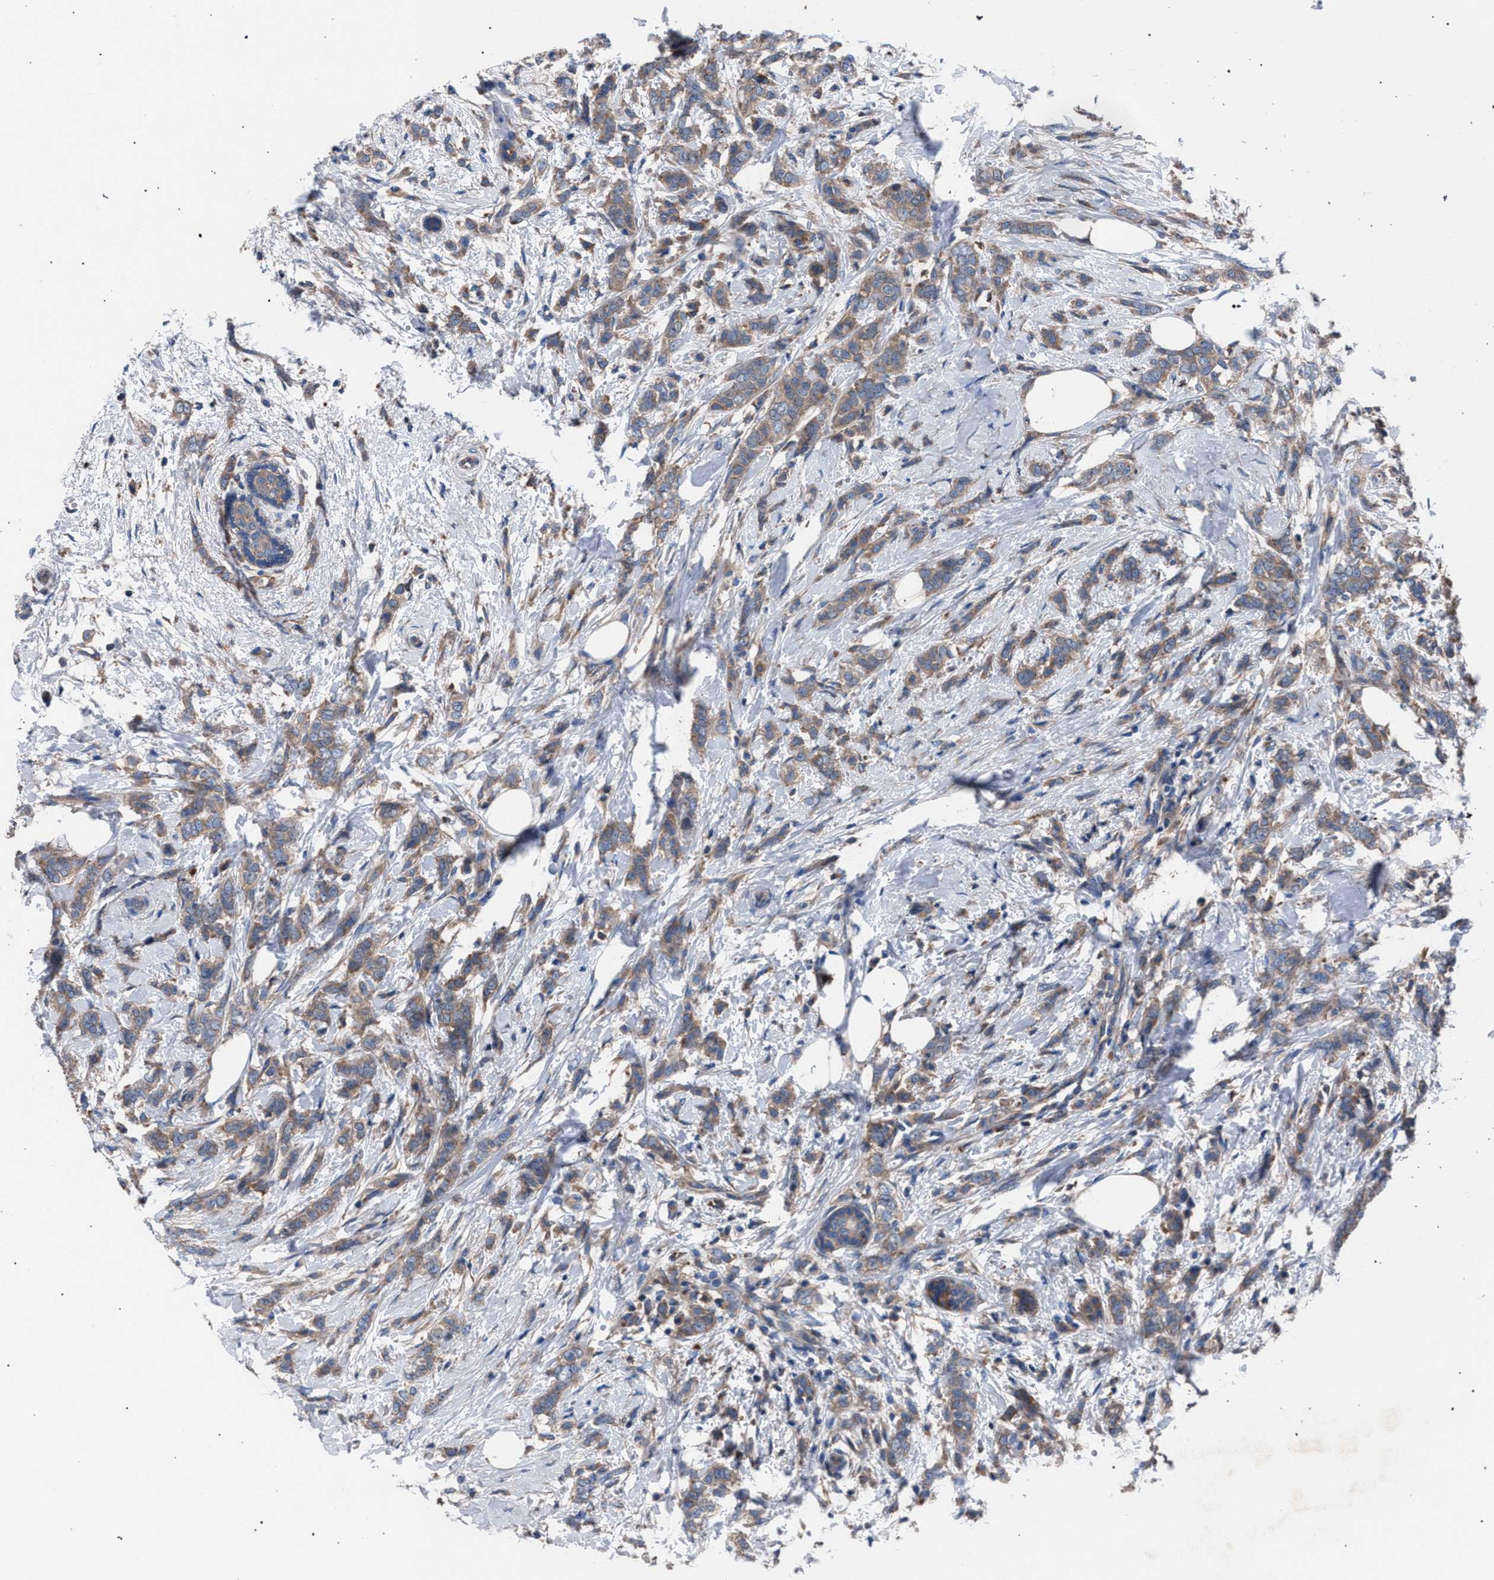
{"staining": {"intensity": "moderate", "quantity": ">75%", "location": "cytoplasmic/membranous"}, "tissue": "breast cancer", "cell_type": "Tumor cells", "image_type": "cancer", "snomed": [{"axis": "morphology", "description": "Lobular carcinoma, in situ"}, {"axis": "morphology", "description": "Lobular carcinoma"}, {"axis": "topography", "description": "Breast"}], "caption": "Immunohistochemistry (DAB (3,3'-diaminobenzidine)) staining of human breast cancer (lobular carcinoma in situ) displays moderate cytoplasmic/membranous protein staining in about >75% of tumor cells. The staining is performed using DAB brown chromogen to label protein expression. The nuclei are counter-stained blue using hematoxylin.", "gene": "ATP6V0A1", "patient": {"sex": "female", "age": 41}}